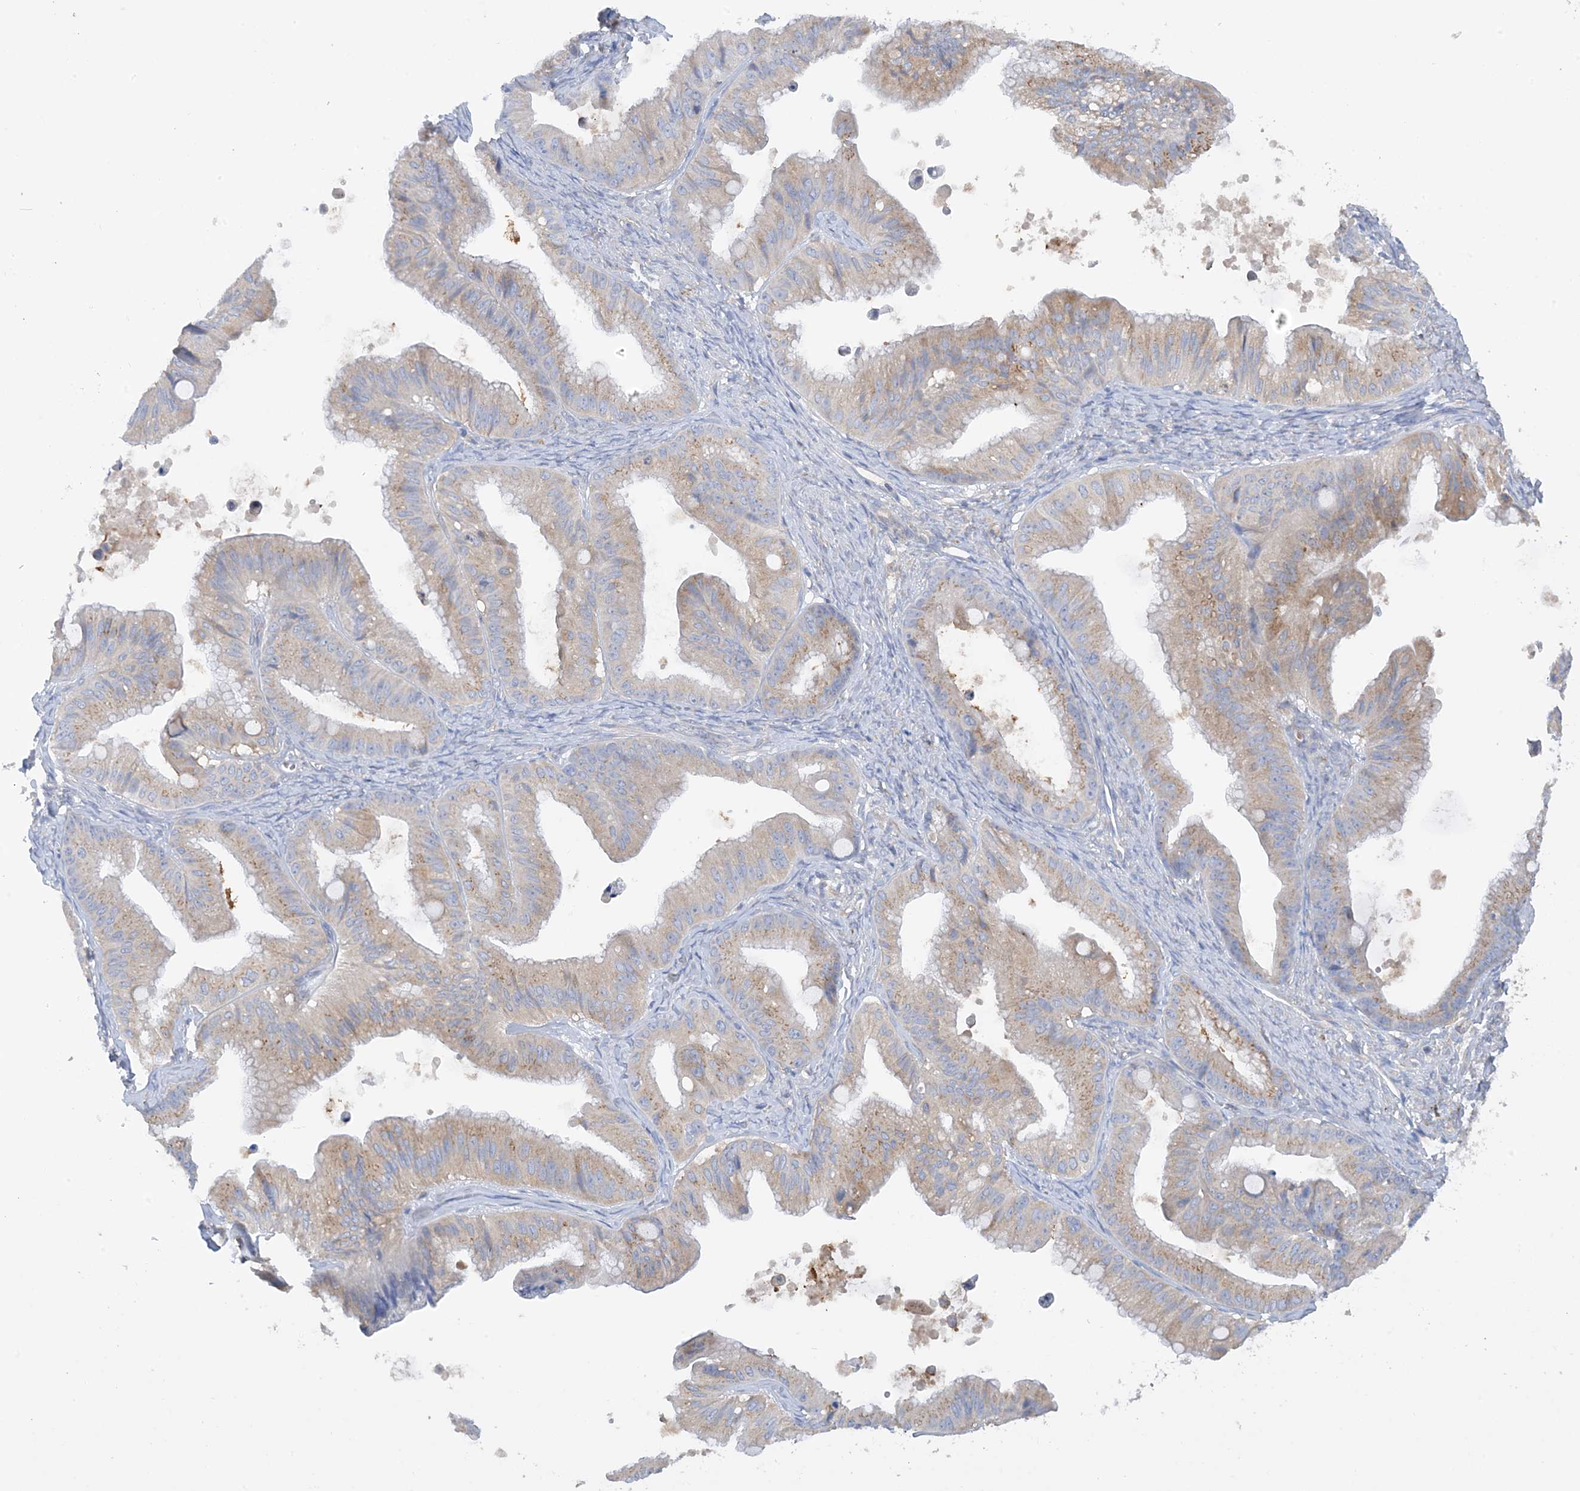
{"staining": {"intensity": "weak", "quantity": ">75%", "location": "cytoplasmic/membranous"}, "tissue": "ovarian cancer", "cell_type": "Tumor cells", "image_type": "cancer", "snomed": [{"axis": "morphology", "description": "Cystadenocarcinoma, mucinous, NOS"}, {"axis": "topography", "description": "Ovary"}], "caption": "The photomicrograph demonstrates a brown stain indicating the presence of a protein in the cytoplasmic/membranous of tumor cells in ovarian cancer.", "gene": "SLC5A11", "patient": {"sex": "female", "age": 71}}